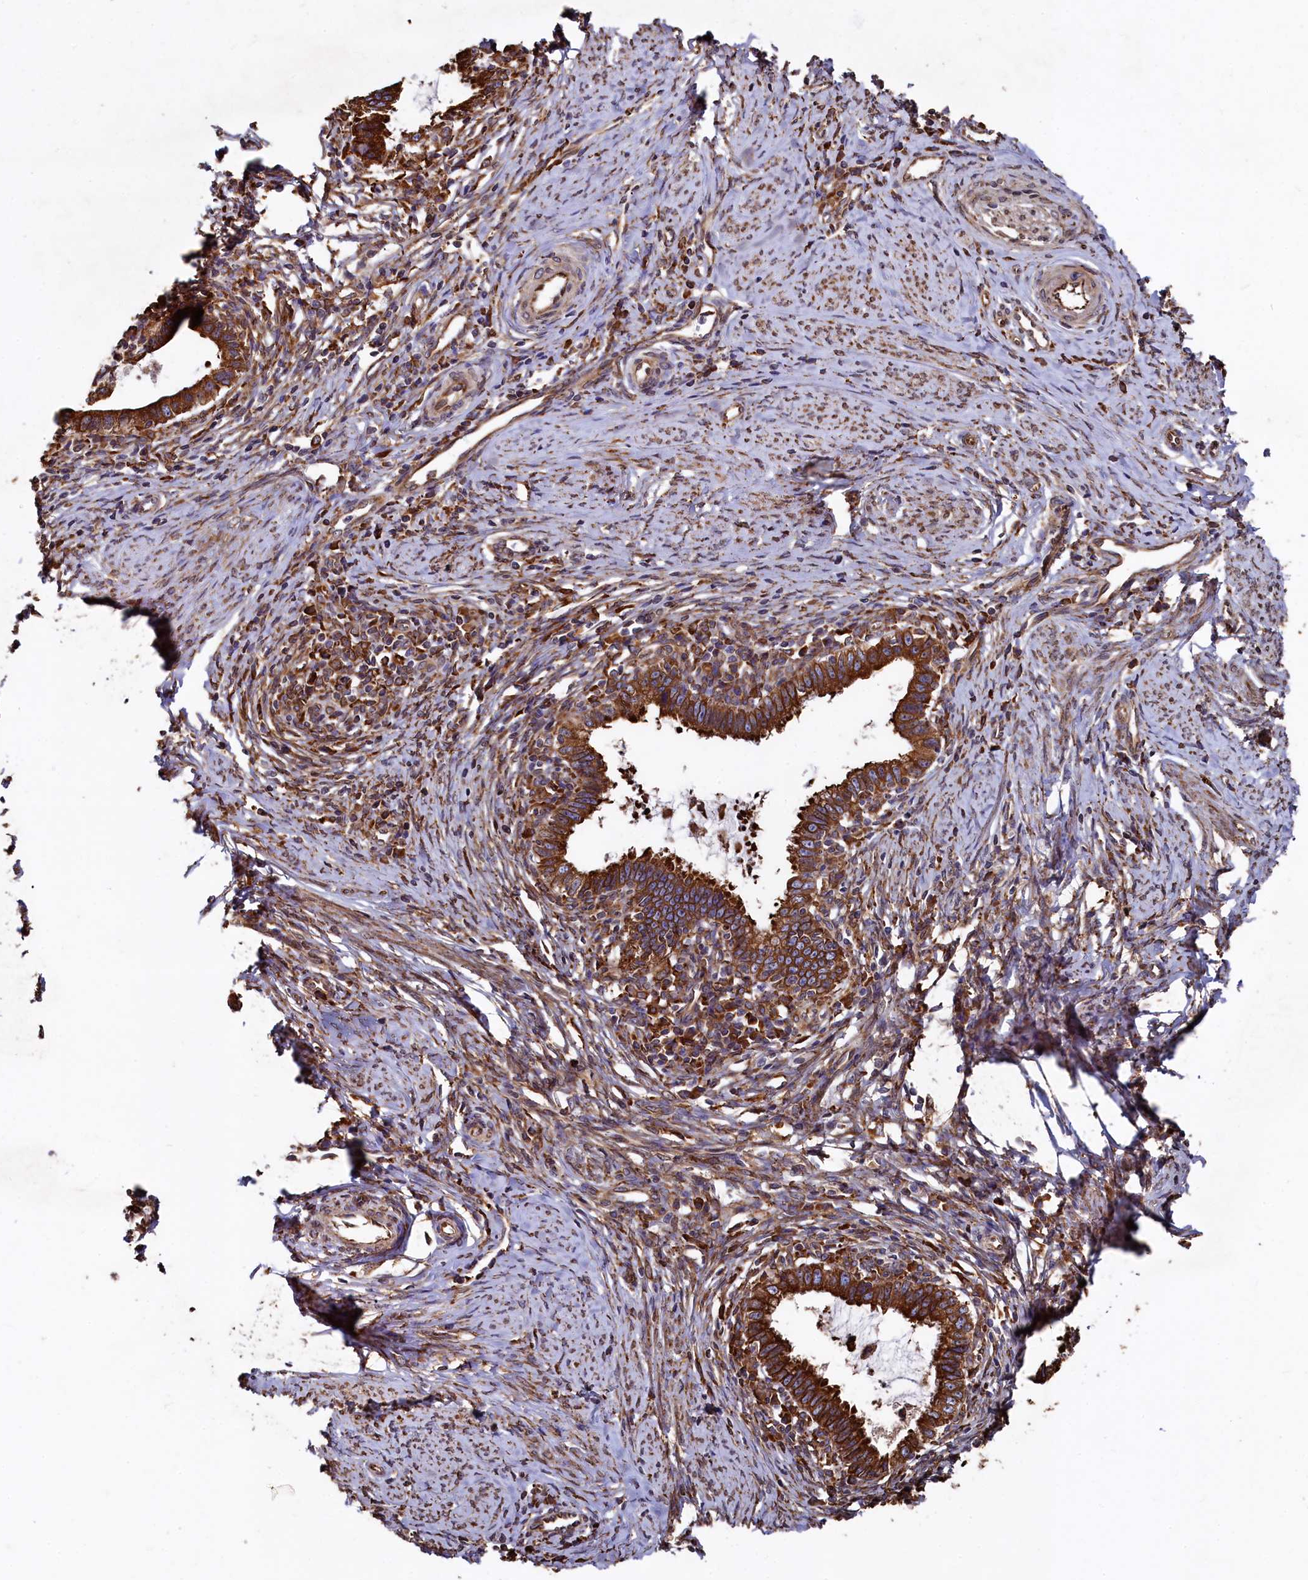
{"staining": {"intensity": "strong", "quantity": ">75%", "location": "cytoplasmic/membranous"}, "tissue": "cervical cancer", "cell_type": "Tumor cells", "image_type": "cancer", "snomed": [{"axis": "morphology", "description": "Adenocarcinoma, NOS"}, {"axis": "topography", "description": "Cervix"}], "caption": "Protein expression by IHC demonstrates strong cytoplasmic/membranous expression in about >75% of tumor cells in cervical adenocarcinoma.", "gene": "NEURL1B", "patient": {"sex": "female", "age": 36}}